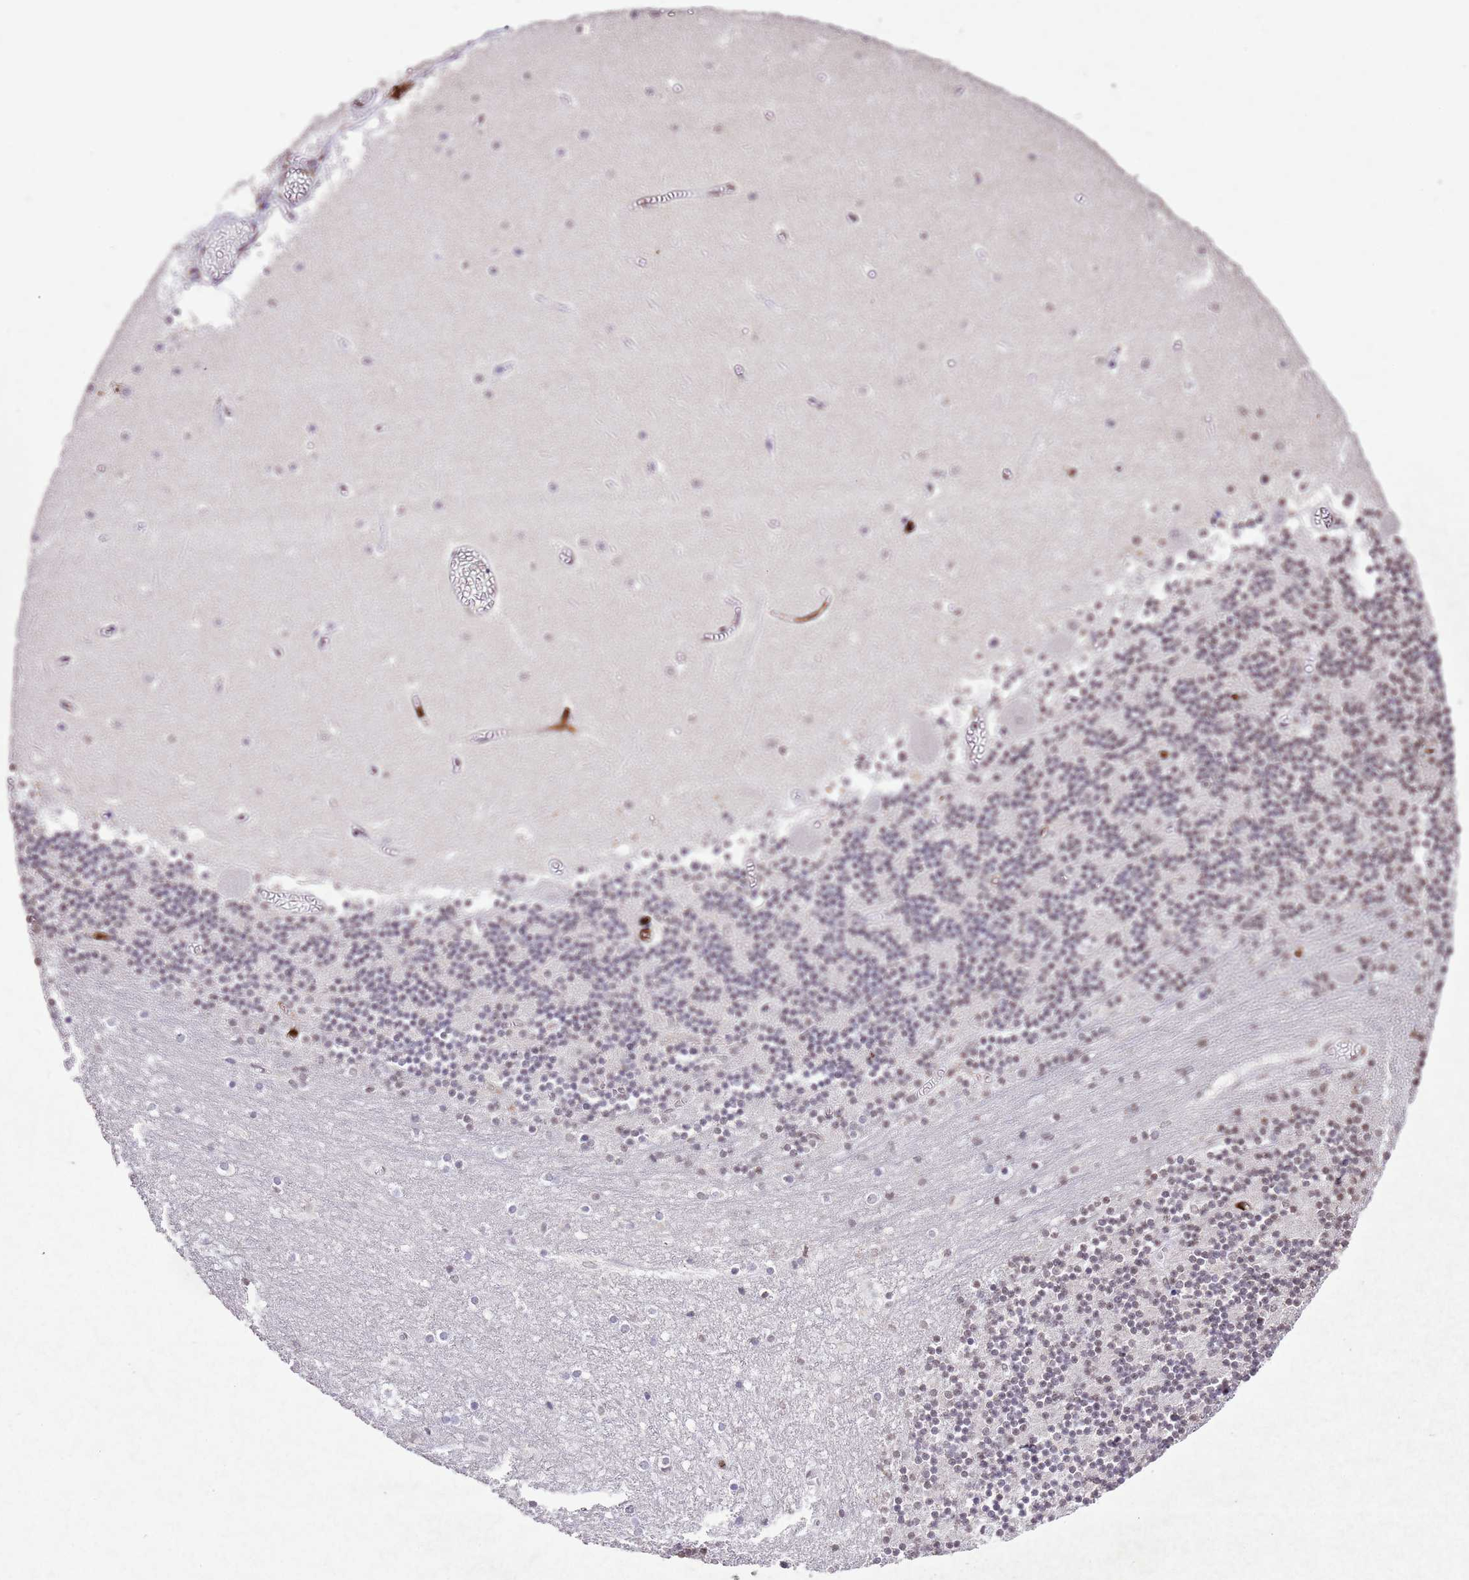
{"staining": {"intensity": "moderate", "quantity": "25%-75%", "location": "nuclear"}, "tissue": "cerebellum", "cell_type": "Cells in granular layer", "image_type": "normal", "snomed": [{"axis": "morphology", "description": "Normal tissue, NOS"}, {"axis": "topography", "description": "Cerebellum"}], "caption": "IHC histopathology image of unremarkable human cerebellum stained for a protein (brown), which exhibits medium levels of moderate nuclear positivity in approximately 25%-75% of cells in granular layer.", "gene": "BMAL1", "patient": {"sex": "female", "age": 28}}